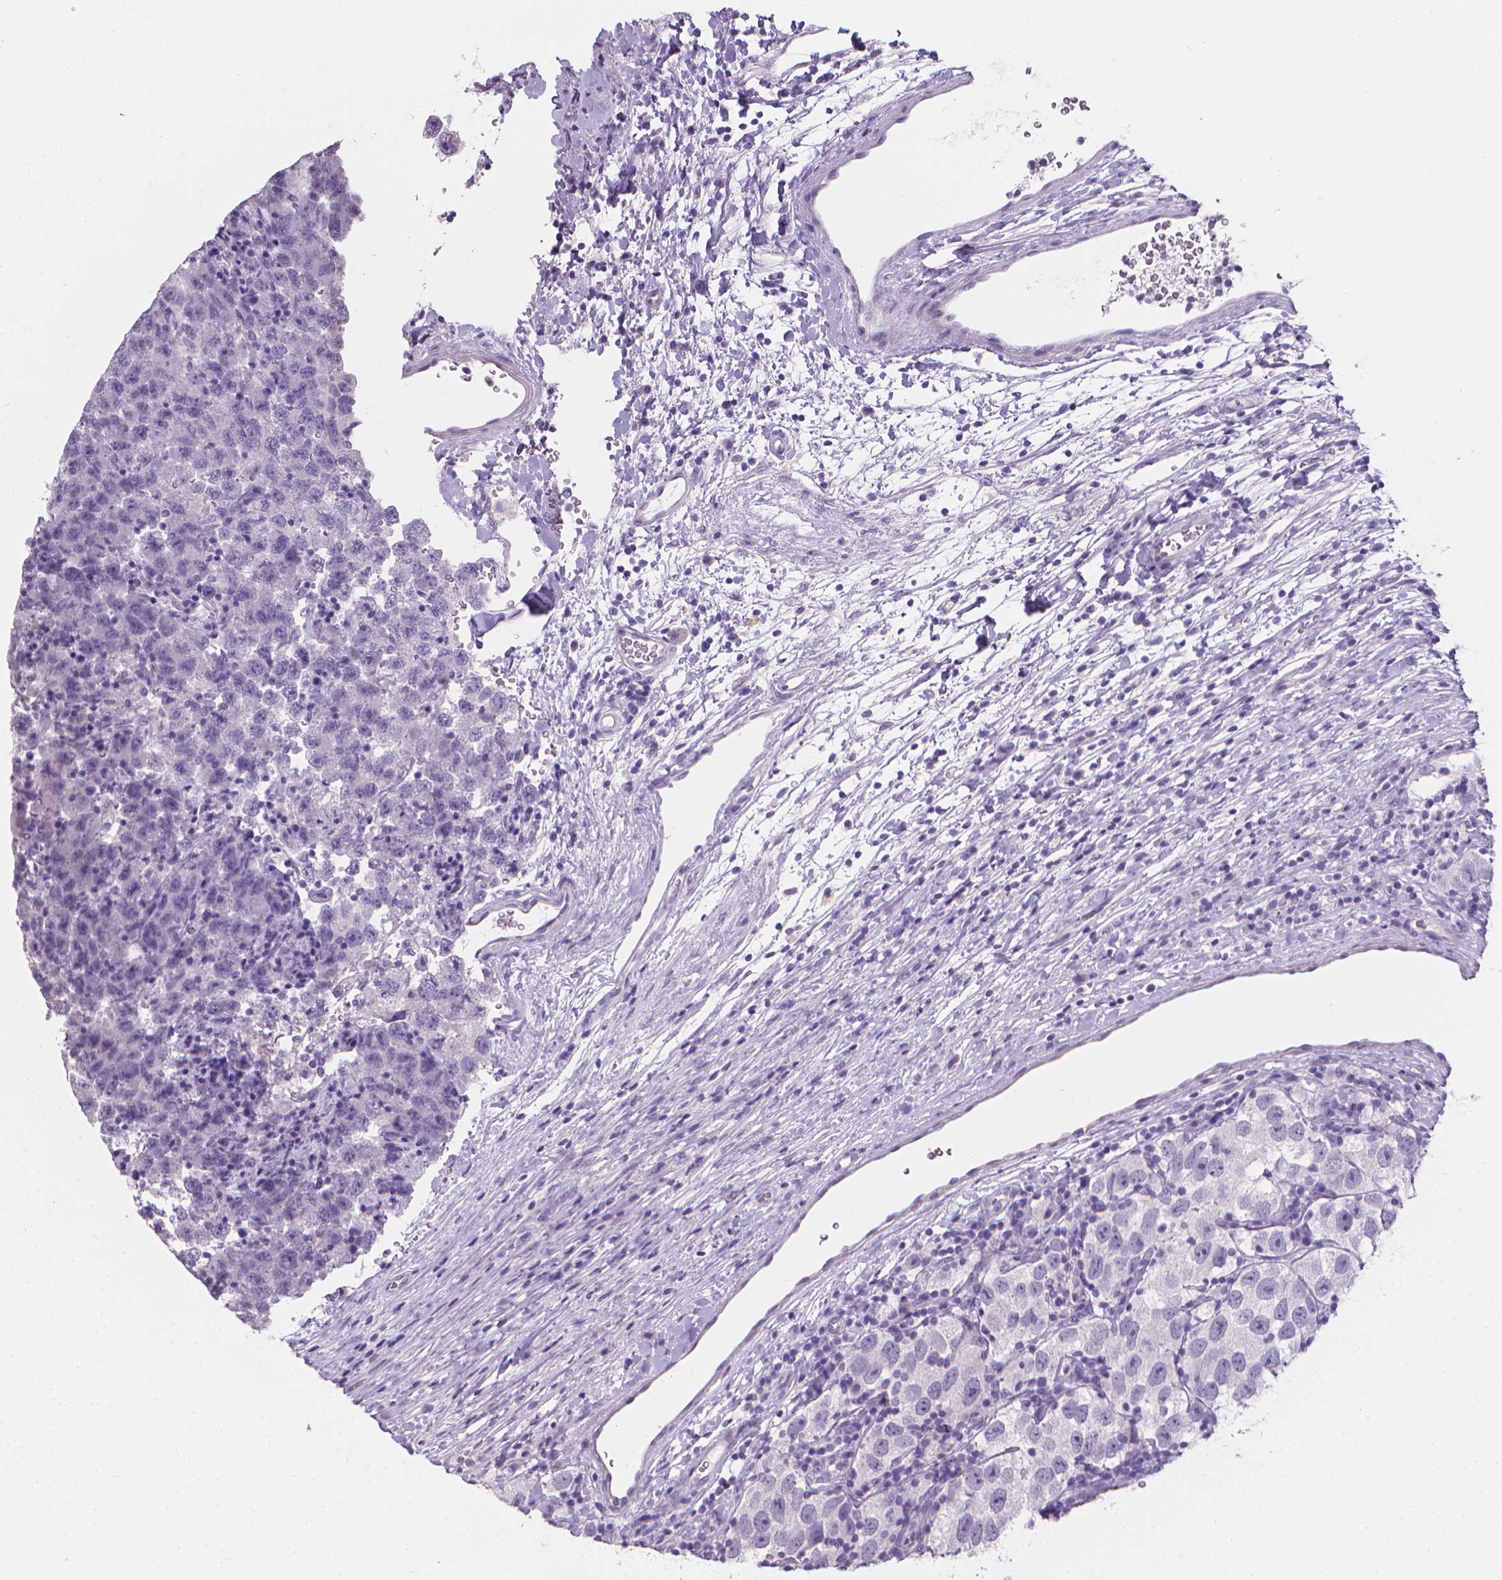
{"staining": {"intensity": "negative", "quantity": "none", "location": "none"}, "tissue": "testis cancer", "cell_type": "Tumor cells", "image_type": "cancer", "snomed": [{"axis": "morphology", "description": "Seminoma, NOS"}, {"axis": "topography", "description": "Testis"}], "caption": "Immunohistochemistry (IHC) image of neoplastic tissue: human seminoma (testis) stained with DAB (3,3'-diaminobenzidine) demonstrates no significant protein staining in tumor cells. (DAB immunohistochemistry visualized using brightfield microscopy, high magnification).", "gene": "XPNPEP2", "patient": {"sex": "male", "age": 26}}